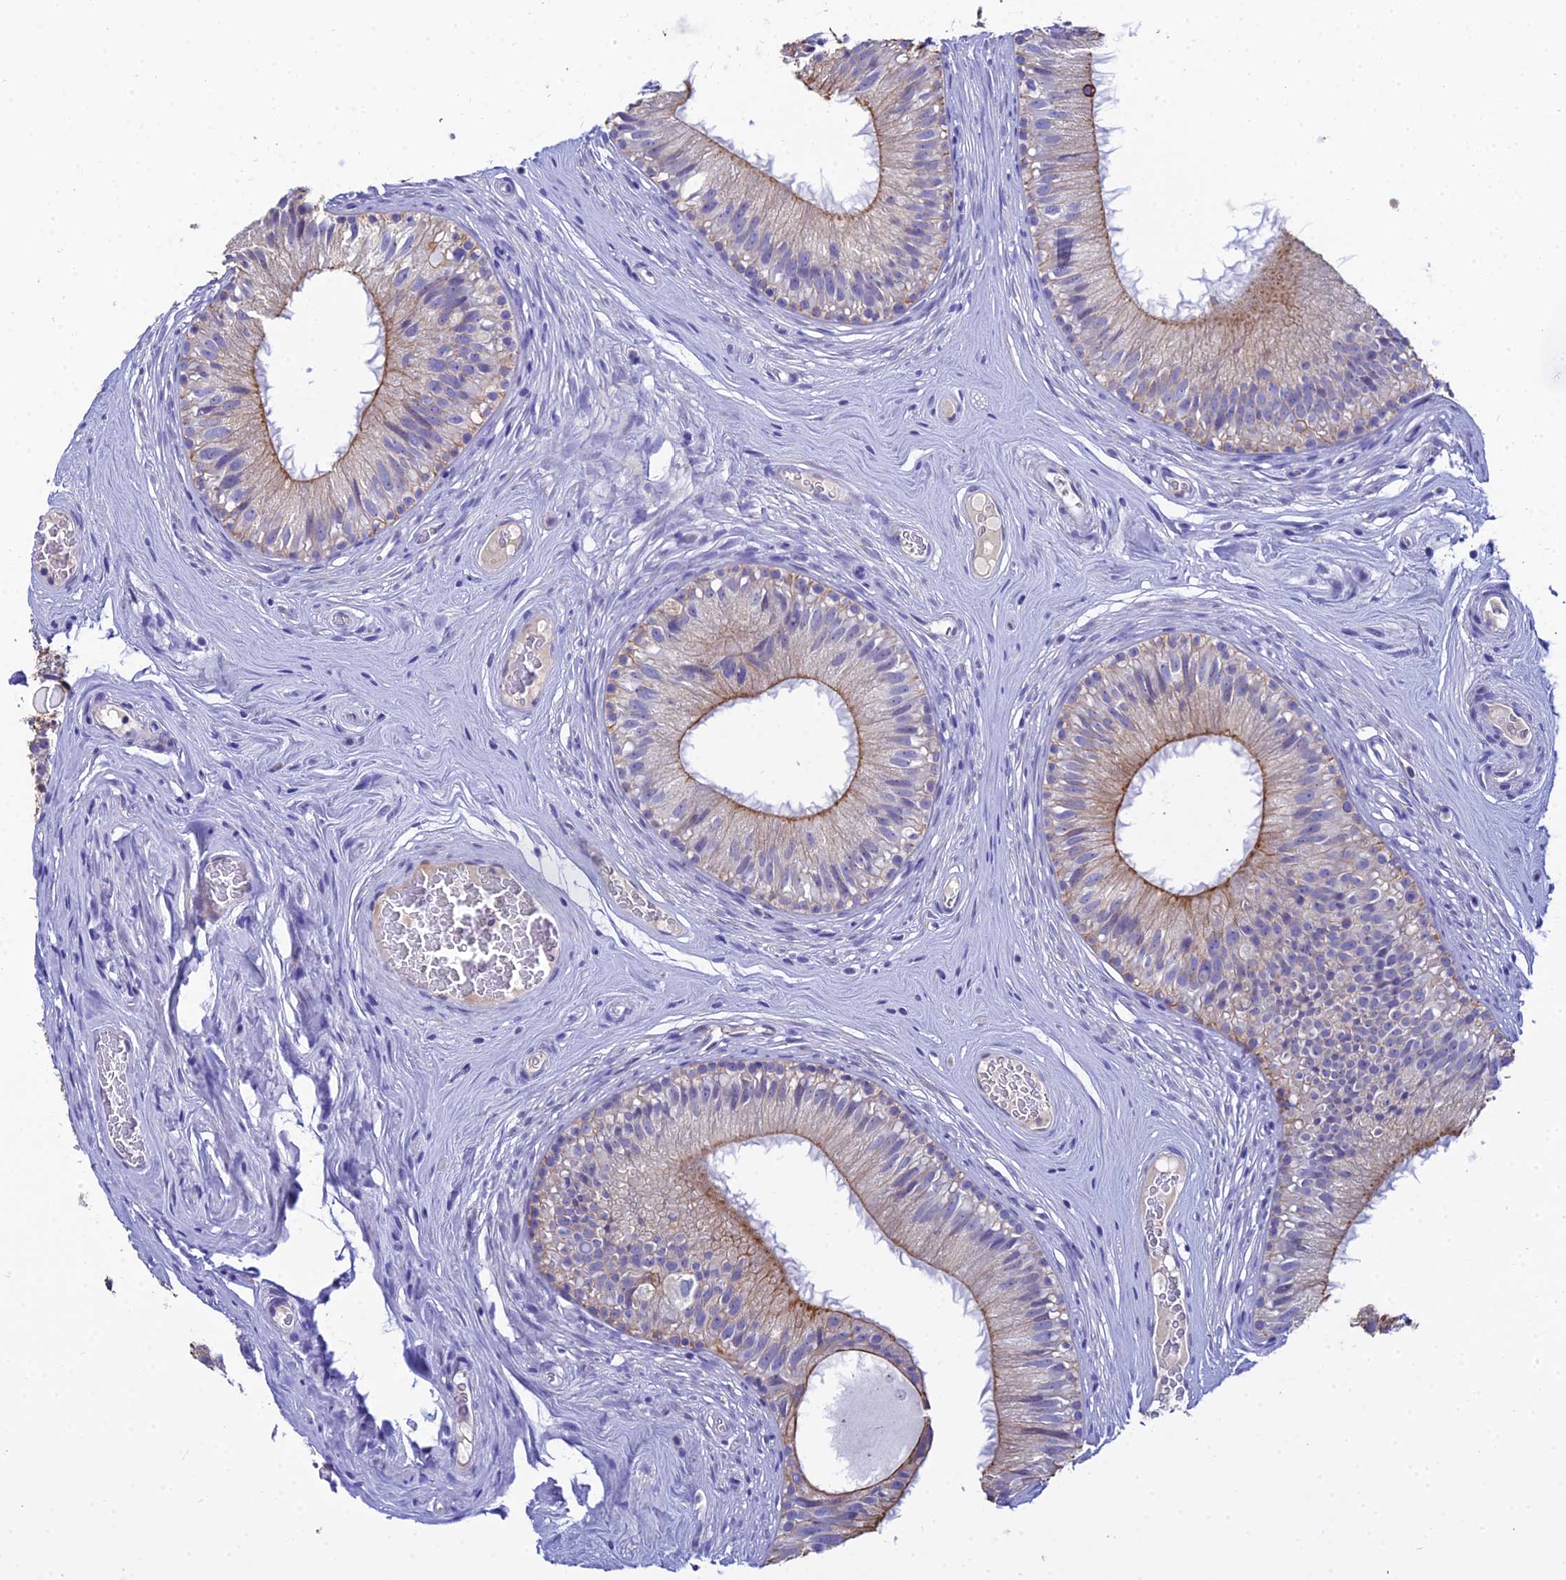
{"staining": {"intensity": "moderate", "quantity": "<25%", "location": "cytoplasmic/membranous"}, "tissue": "epididymis", "cell_type": "Glandular cells", "image_type": "normal", "snomed": [{"axis": "morphology", "description": "Normal tissue, NOS"}, {"axis": "topography", "description": "Epididymis"}], "caption": "Protein expression analysis of unremarkable human epididymis reveals moderate cytoplasmic/membranous positivity in about <25% of glandular cells. The protein is shown in brown color, while the nuclei are stained blue.", "gene": "ZXDA", "patient": {"sex": "male", "age": 45}}